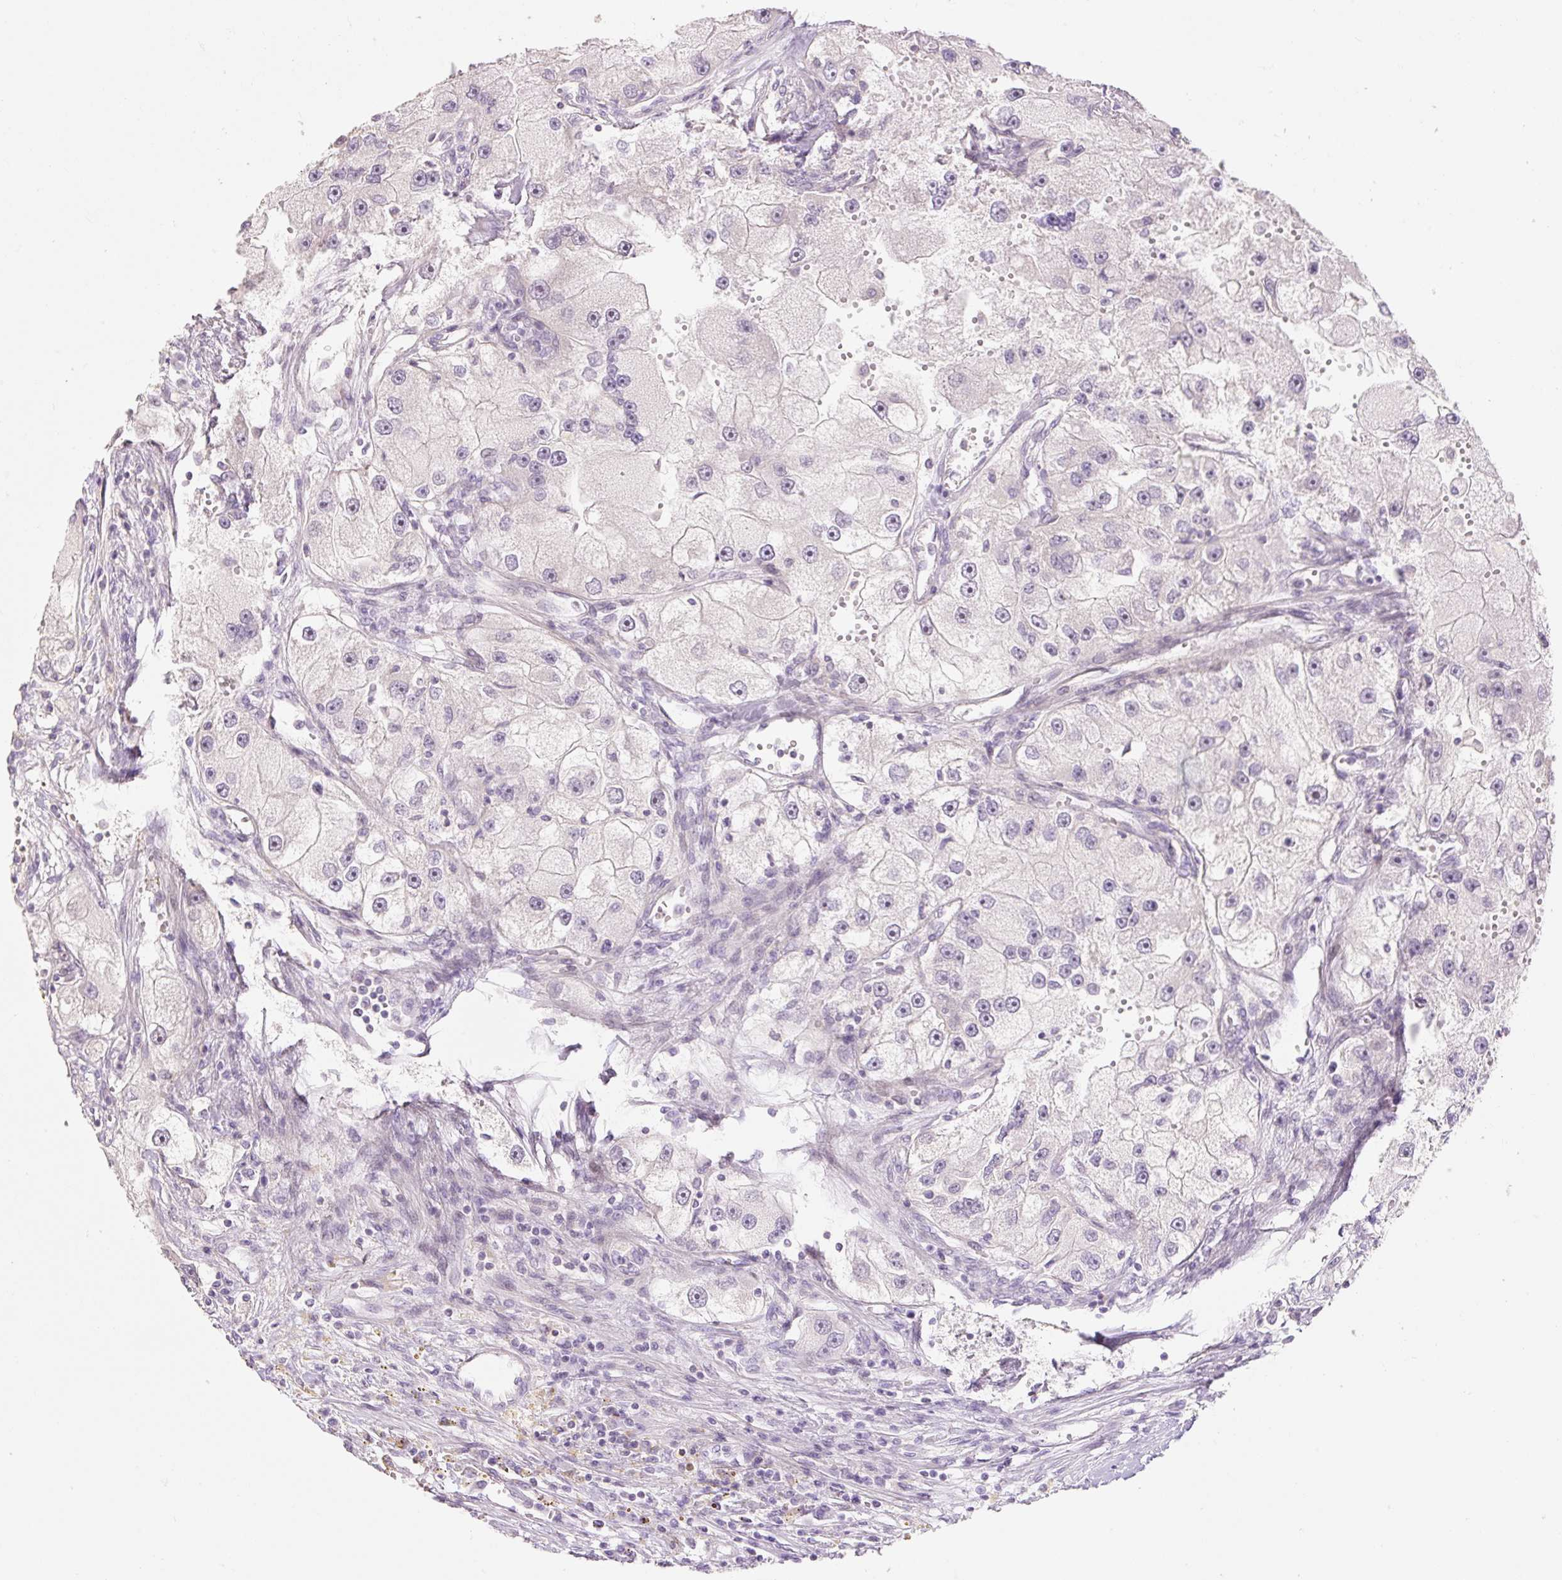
{"staining": {"intensity": "negative", "quantity": "none", "location": "none"}, "tissue": "renal cancer", "cell_type": "Tumor cells", "image_type": "cancer", "snomed": [{"axis": "morphology", "description": "Adenocarcinoma, NOS"}, {"axis": "topography", "description": "Kidney"}], "caption": "Renal cancer (adenocarcinoma) was stained to show a protein in brown. There is no significant positivity in tumor cells.", "gene": "ZNF552", "patient": {"sex": "male", "age": 63}}